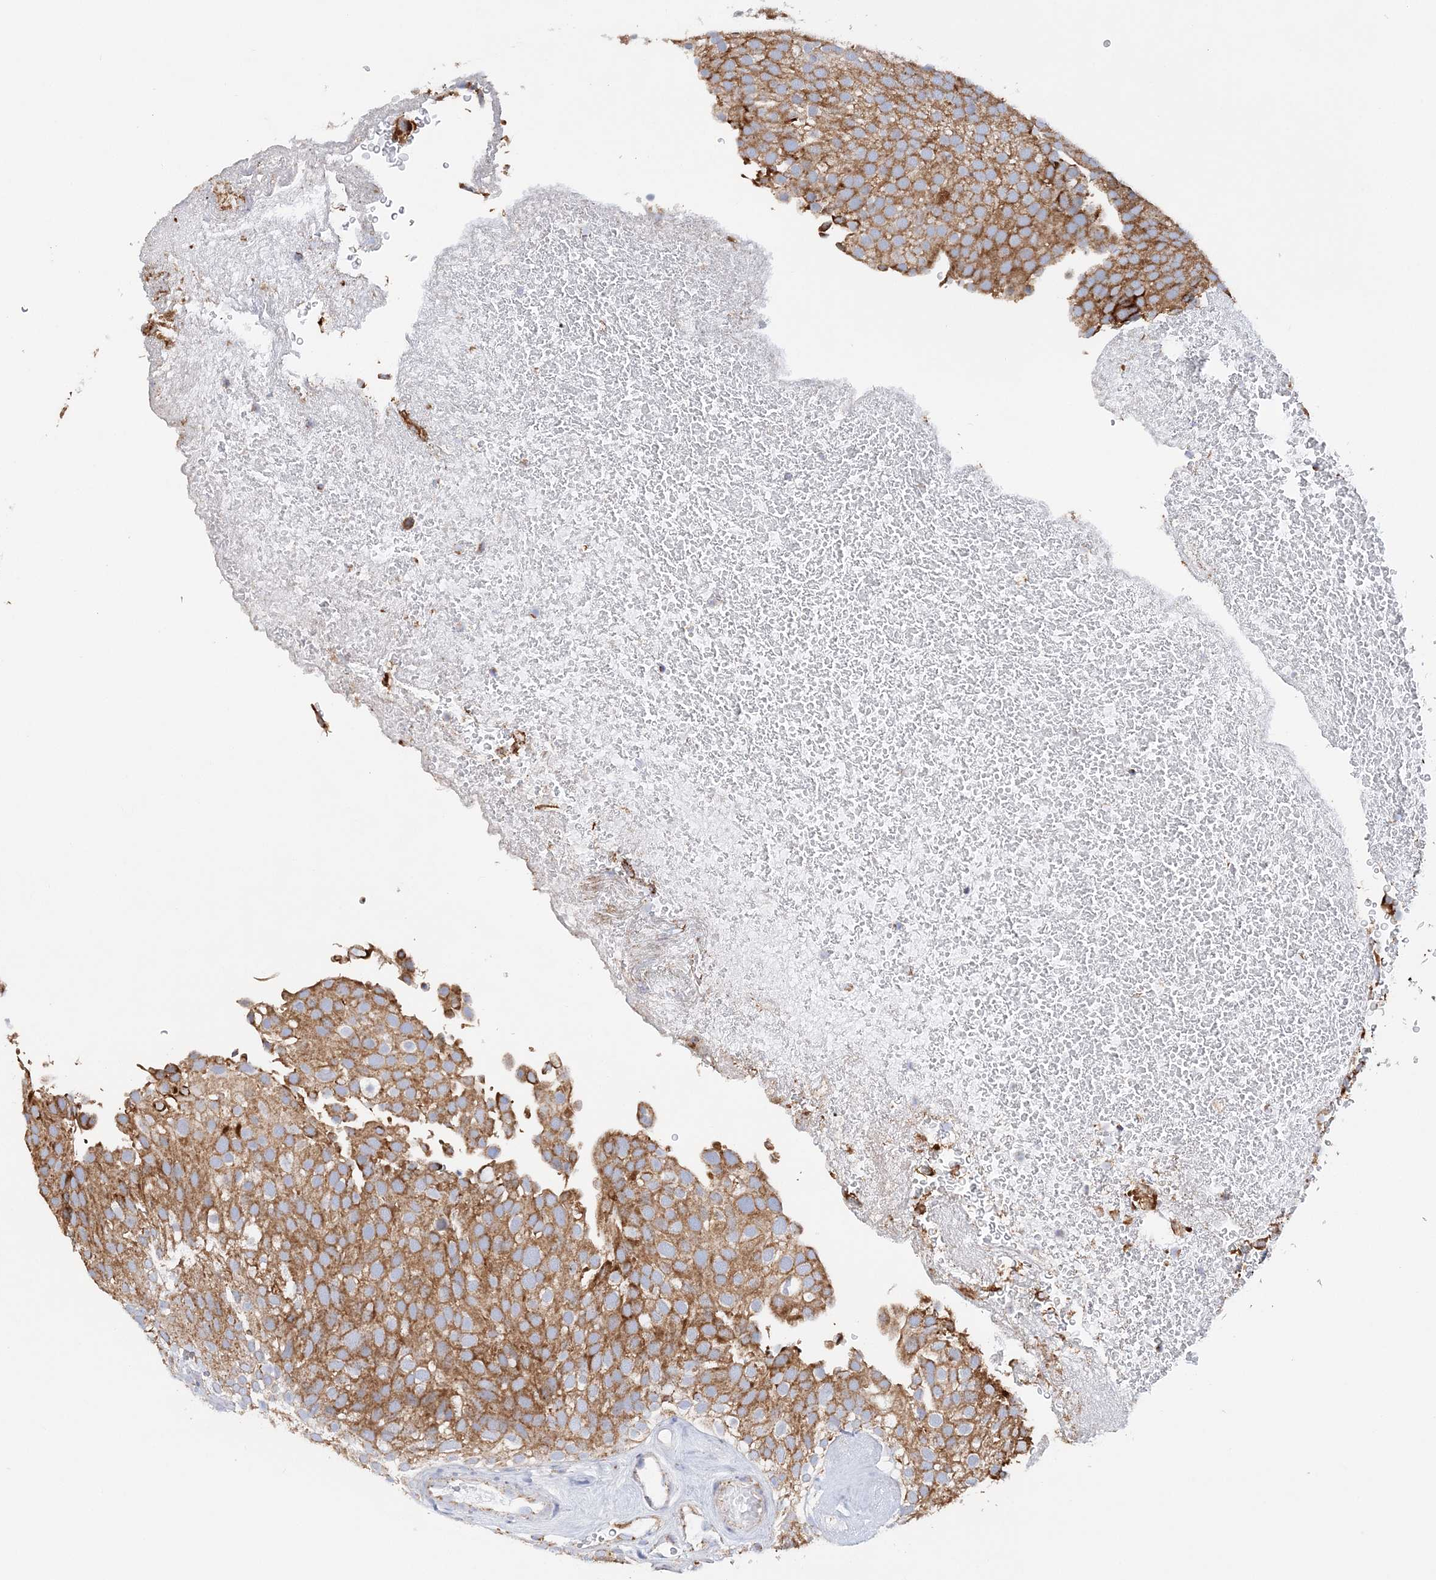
{"staining": {"intensity": "moderate", "quantity": ">75%", "location": "cytoplasmic/membranous"}, "tissue": "urothelial cancer", "cell_type": "Tumor cells", "image_type": "cancer", "snomed": [{"axis": "morphology", "description": "Urothelial carcinoma, Low grade"}, {"axis": "topography", "description": "Urinary bladder"}], "caption": "A brown stain shows moderate cytoplasmic/membranous expression of a protein in urothelial cancer tumor cells.", "gene": "TTC32", "patient": {"sex": "male", "age": 78}}